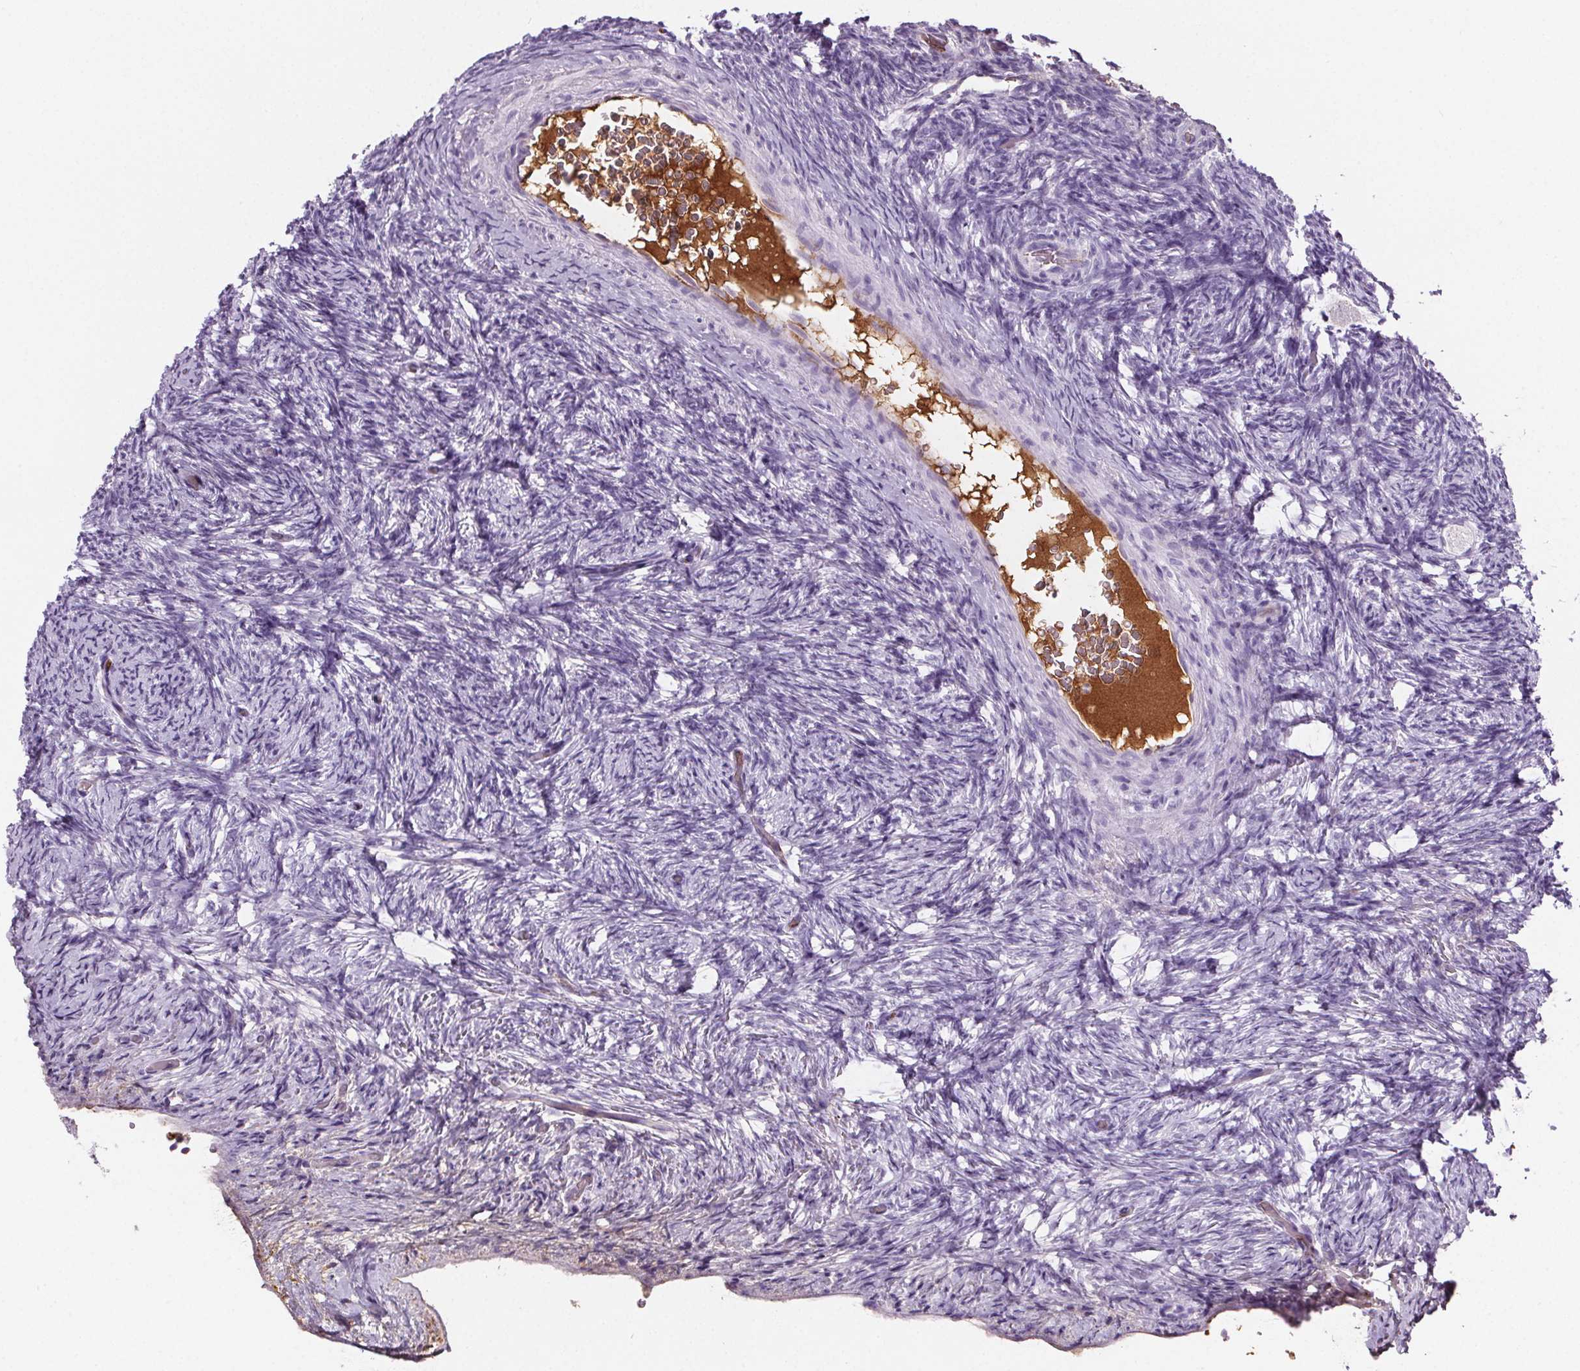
{"staining": {"intensity": "negative", "quantity": "none", "location": "none"}, "tissue": "ovary", "cell_type": "Follicle cells", "image_type": "normal", "snomed": [{"axis": "morphology", "description": "Normal tissue, NOS"}, {"axis": "topography", "description": "Ovary"}], "caption": "High power microscopy photomicrograph of an immunohistochemistry histopathology image of normal ovary, revealing no significant expression in follicle cells.", "gene": "CD5L", "patient": {"sex": "female", "age": 34}}